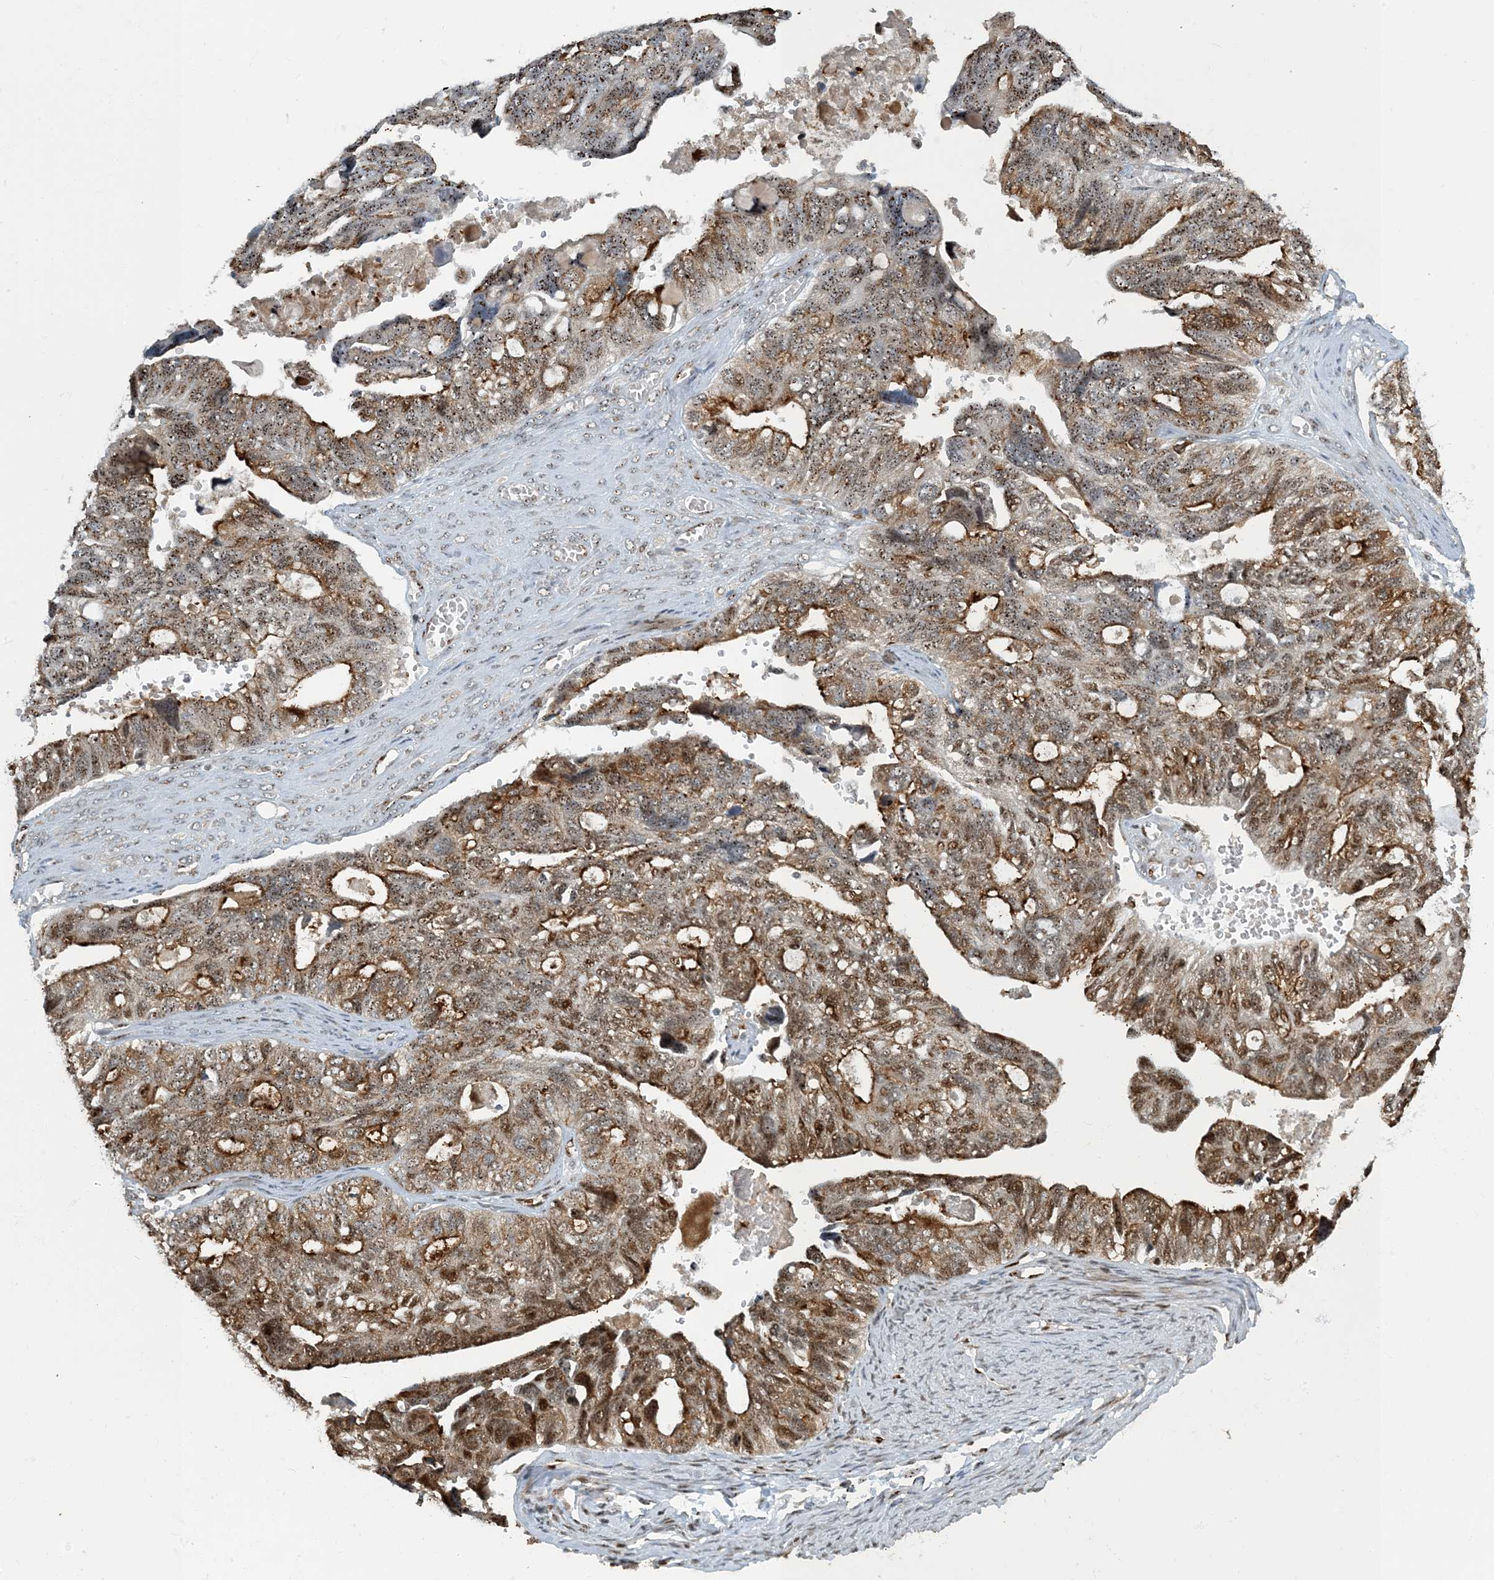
{"staining": {"intensity": "moderate", "quantity": ">75%", "location": "cytoplasmic/membranous,nuclear"}, "tissue": "ovarian cancer", "cell_type": "Tumor cells", "image_type": "cancer", "snomed": [{"axis": "morphology", "description": "Cystadenocarcinoma, serous, NOS"}, {"axis": "topography", "description": "Ovary"}], "caption": "An immunohistochemistry (IHC) micrograph of tumor tissue is shown. Protein staining in brown highlights moderate cytoplasmic/membranous and nuclear positivity in ovarian cancer (serous cystadenocarcinoma) within tumor cells. Nuclei are stained in blue.", "gene": "MBD1", "patient": {"sex": "female", "age": 79}}